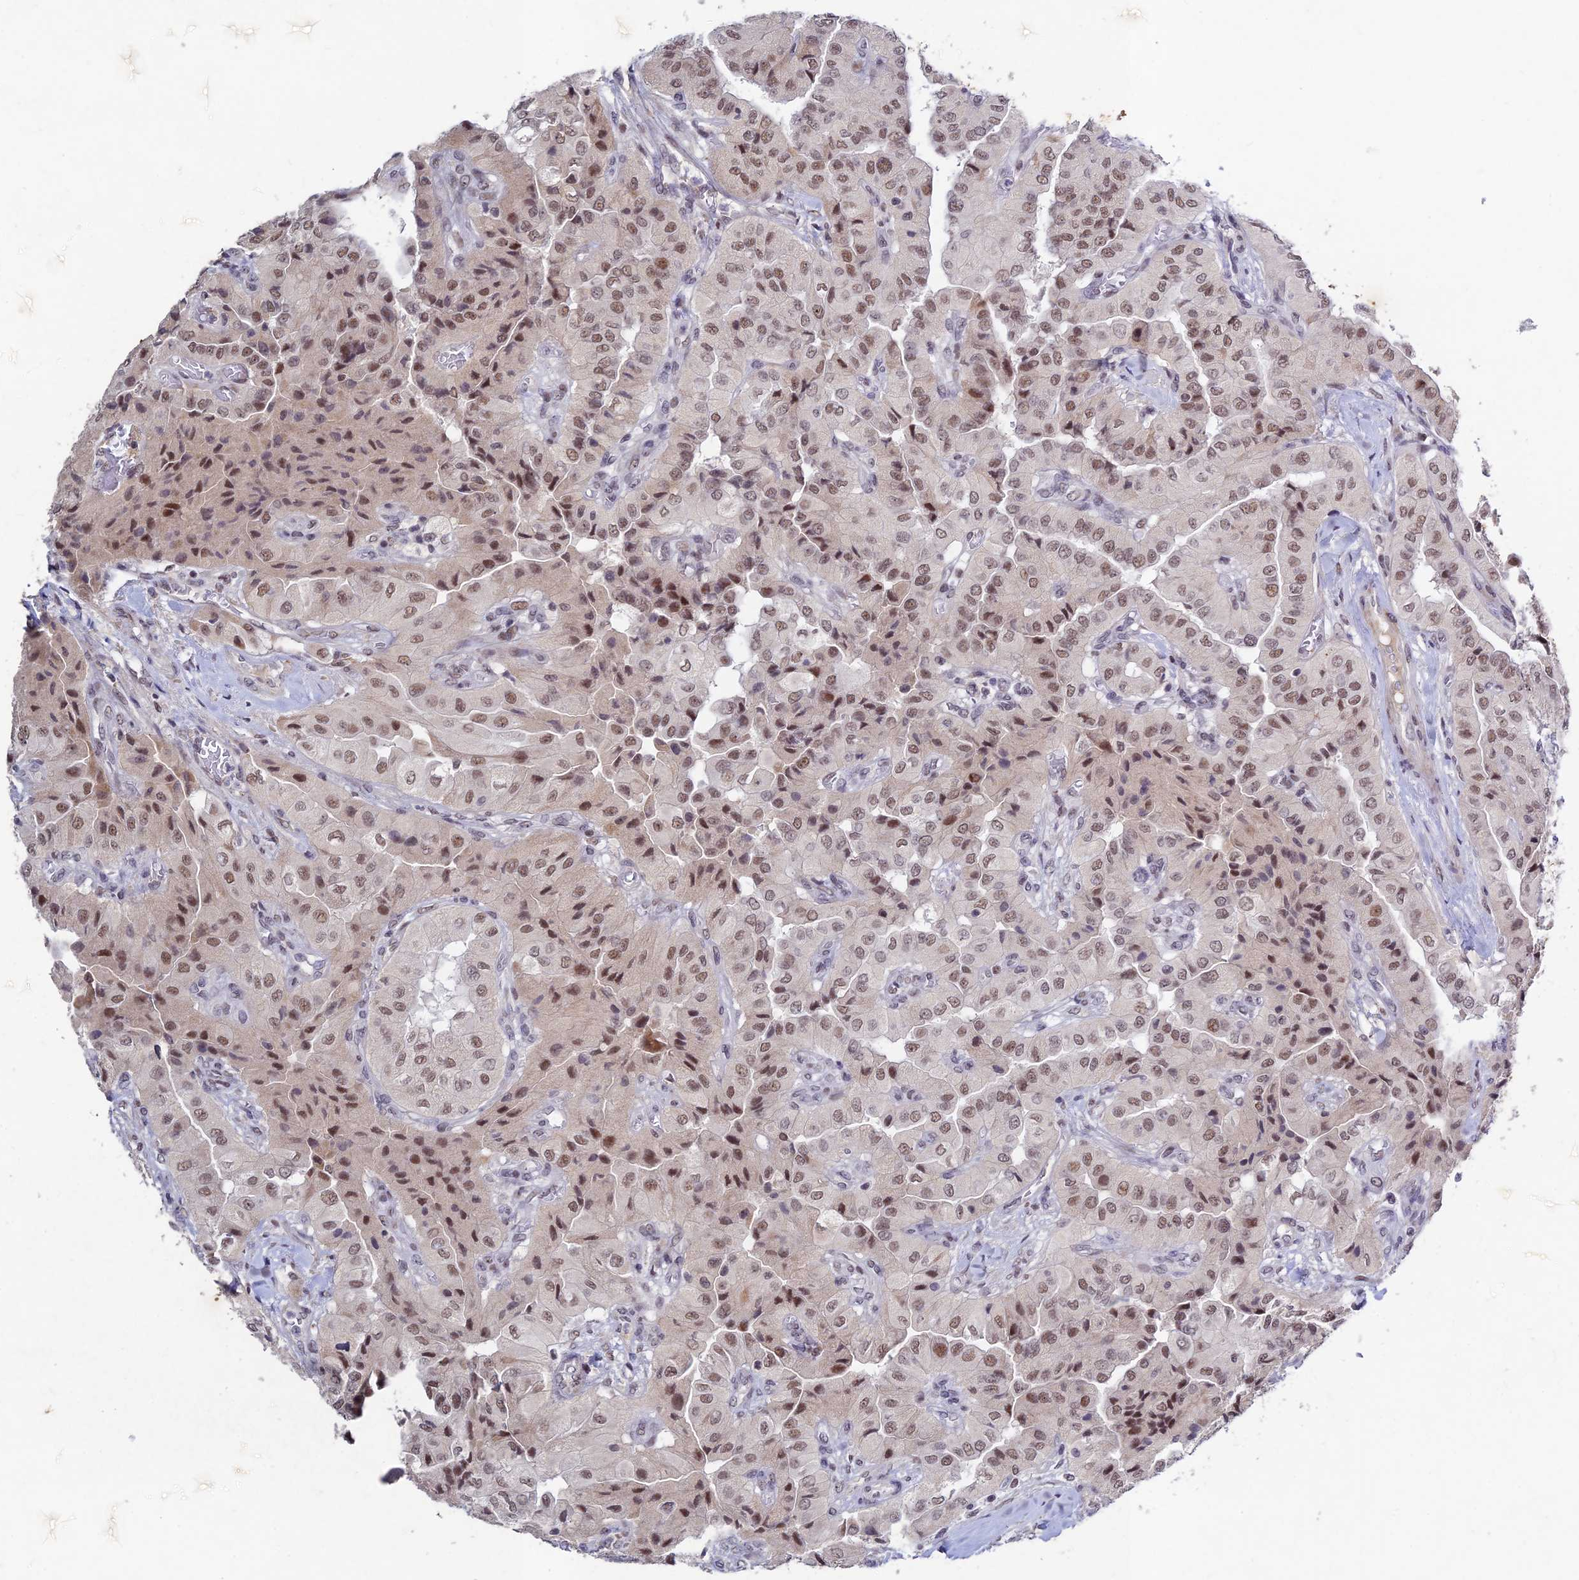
{"staining": {"intensity": "moderate", "quantity": ">75%", "location": "nuclear"}, "tissue": "head and neck cancer", "cell_type": "Tumor cells", "image_type": "cancer", "snomed": [{"axis": "morphology", "description": "Adenocarcinoma, NOS"}, {"axis": "topography", "description": "Head-Neck"}], "caption": "A brown stain highlights moderate nuclear positivity of a protein in head and neck cancer (adenocarcinoma) tumor cells.", "gene": "RAVER1", "patient": {"sex": "male", "age": 66}}